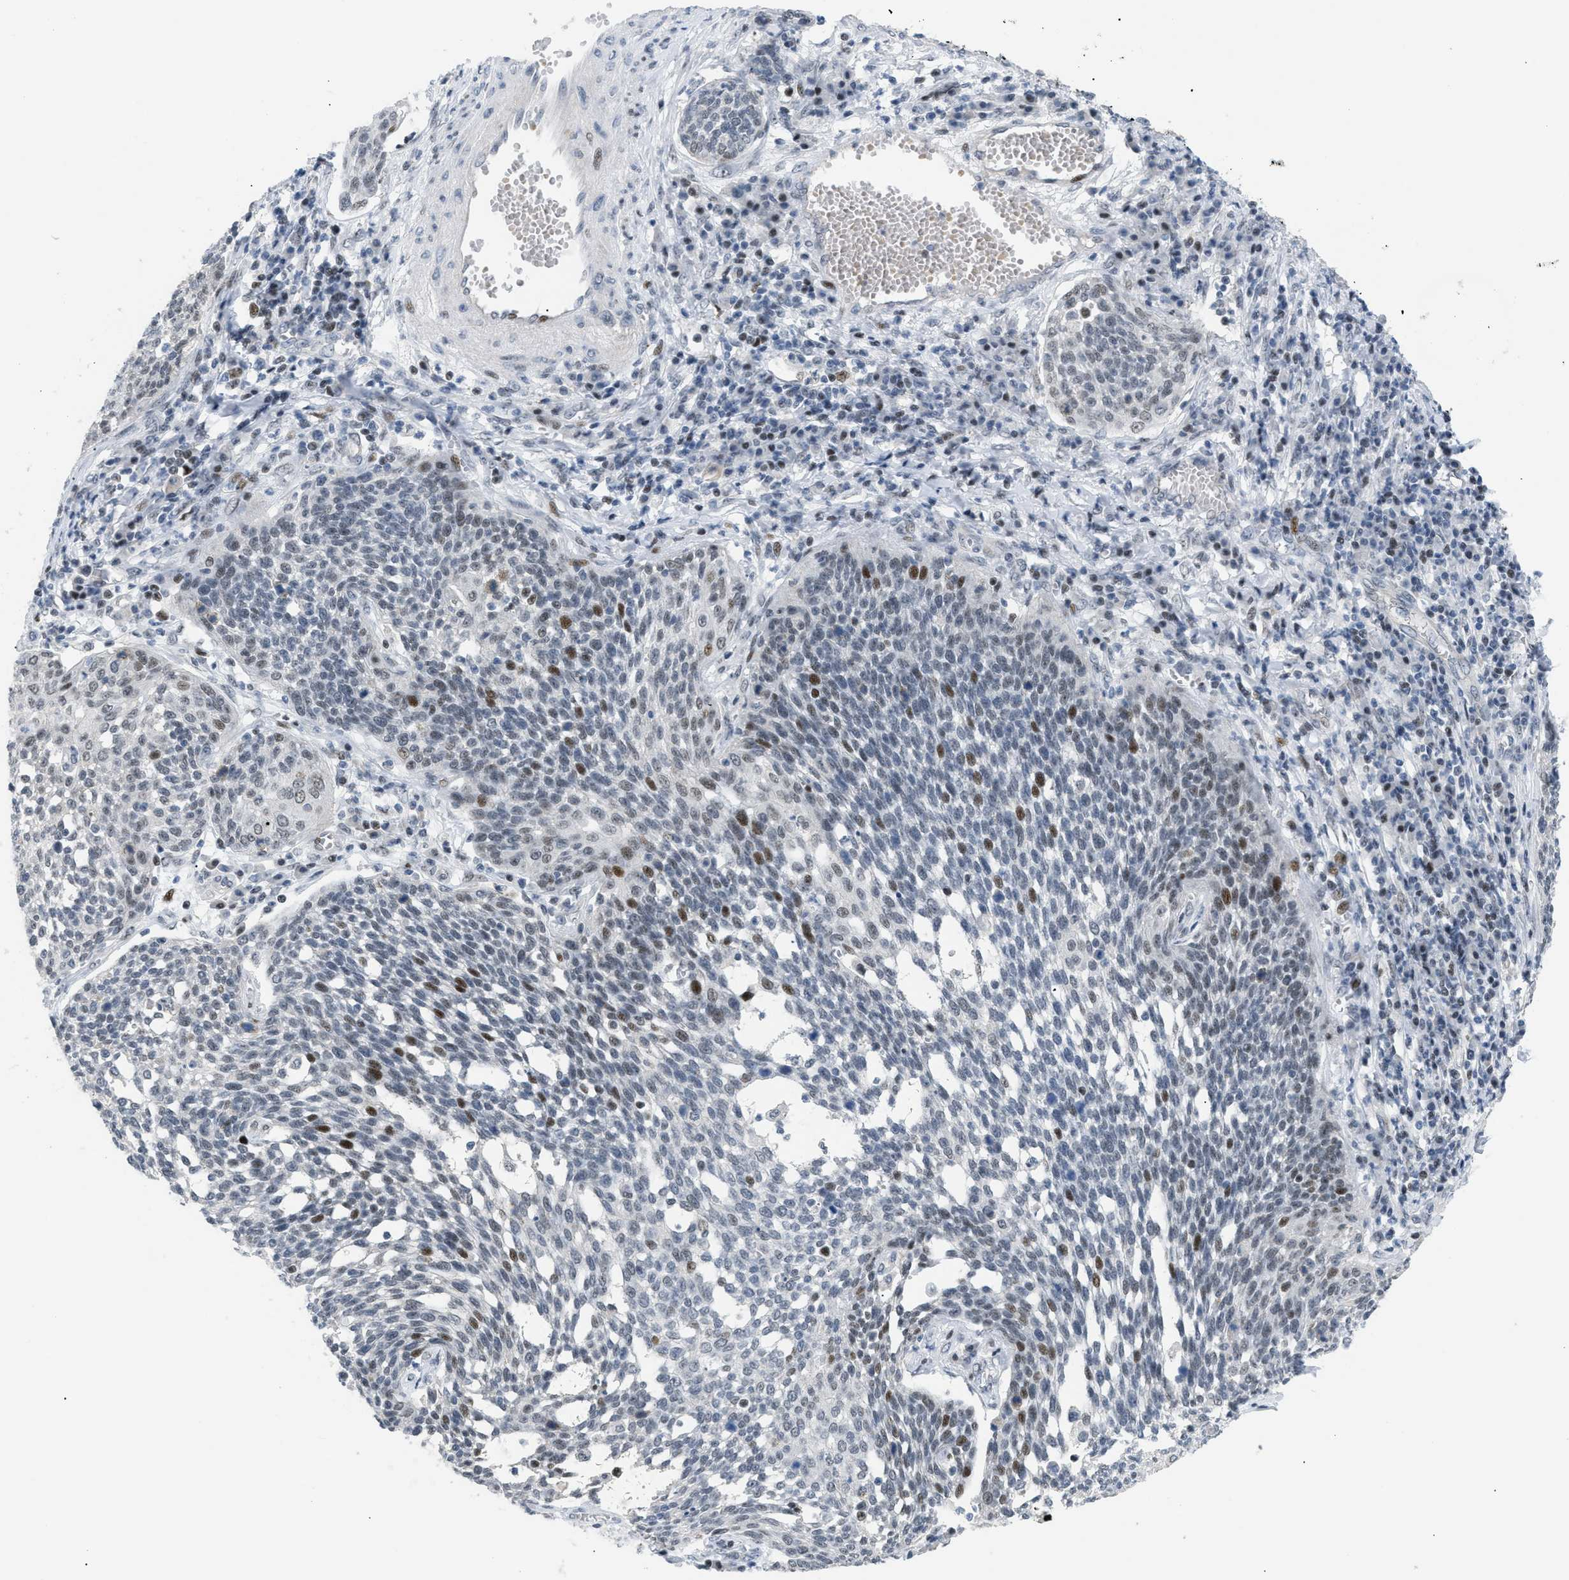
{"staining": {"intensity": "moderate", "quantity": "25%-75%", "location": "nuclear"}, "tissue": "cervical cancer", "cell_type": "Tumor cells", "image_type": "cancer", "snomed": [{"axis": "morphology", "description": "Squamous cell carcinoma, NOS"}, {"axis": "topography", "description": "Cervix"}], "caption": "DAB immunohistochemical staining of human cervical cancer (squamous cell carcinoma) demonstrates moderate nuclear protein positivity in approximately 25%-75% of tumor cells.", "gene": "MED1", "patient": {"sex": "female", "age": 34}}